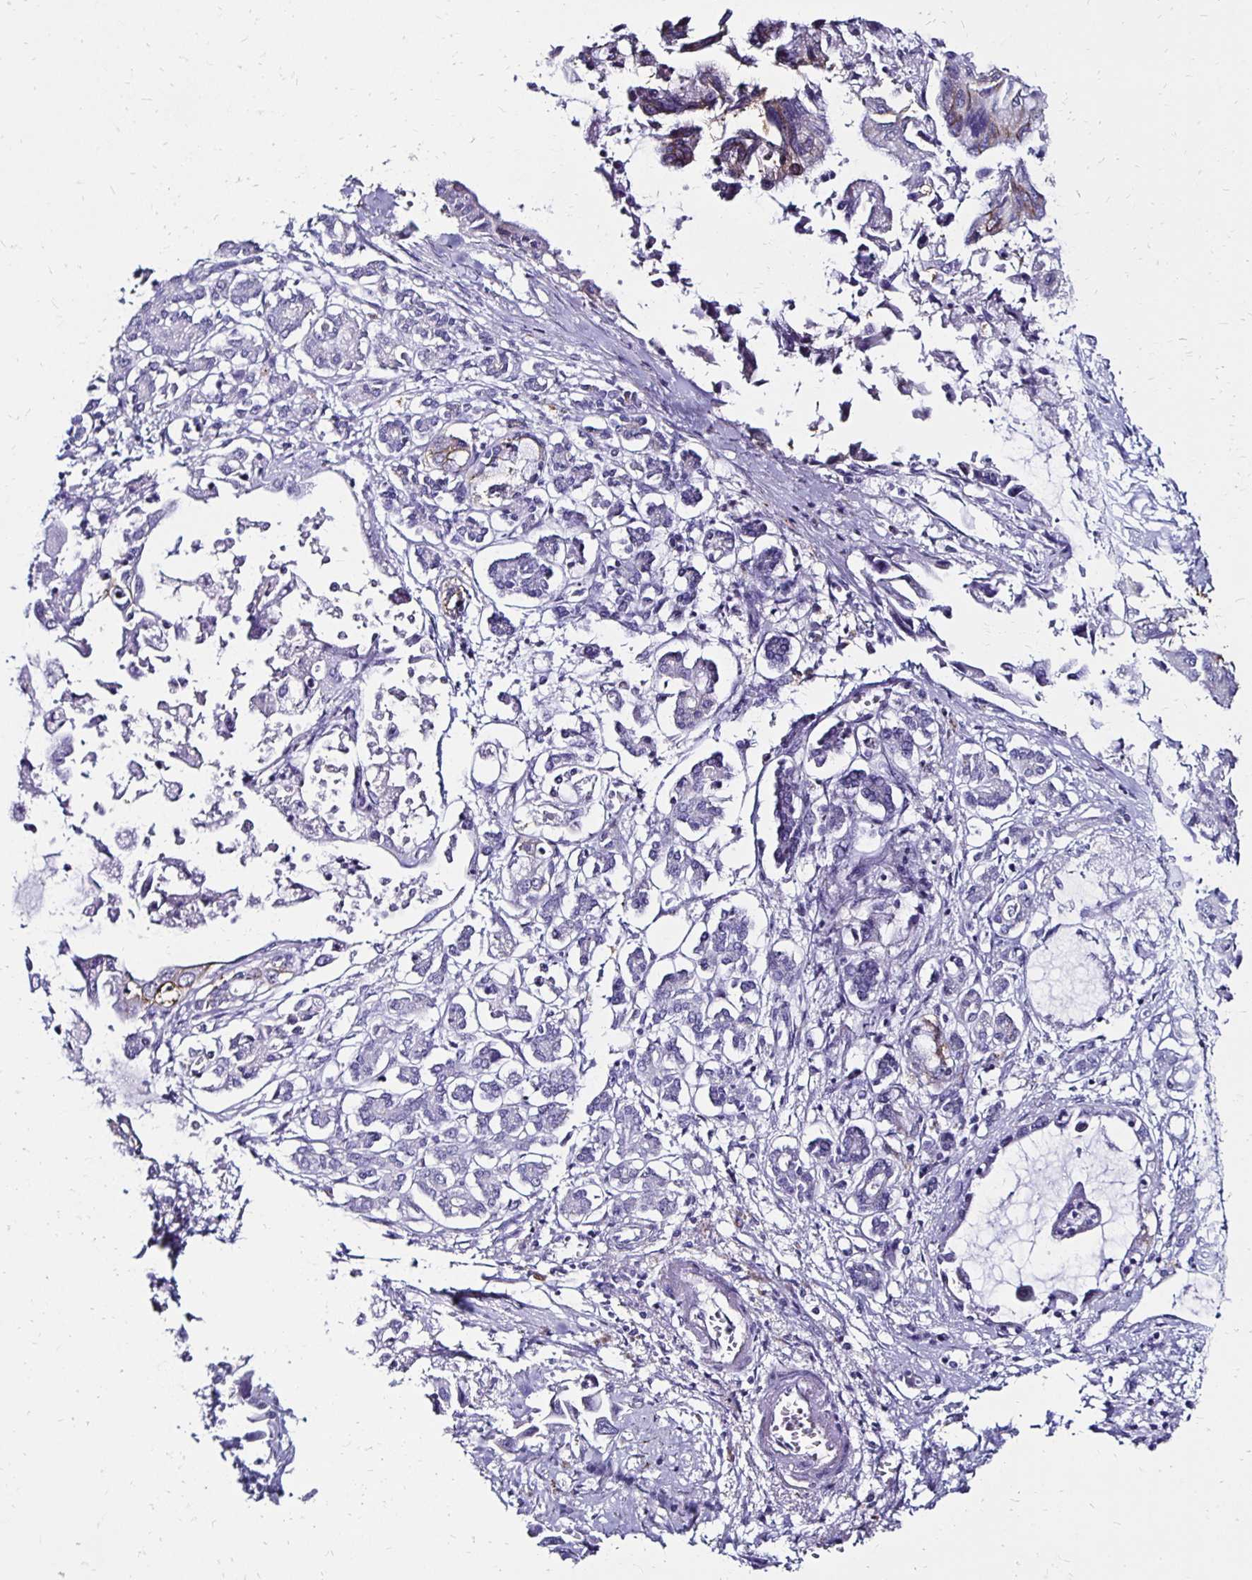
{"staining": {"intensity": "negative", "quantity": "none", "location": "none"}, "tissue": "pancreatic cancer", "cell_type": "Tumor cells", "image_type": "cancer", "snomed": [{"axis": "morphology", "description": "Adenocarcinoma, NOS"}, {"axis": "topography", "description": "Pancreas"}], "caption": "The histopathology image exhibits no staining of tumor cells in adenocarcinoma (pancreatic). (Stains: DAB (3,3'-diaminobenzidine) immunohistochemistry (IHC) with hematoxylin counter stain, Microscopy: brightfield microscopy at high magnification).", "gene": "KCNT1", "patient": {"sex": "male", "age": 84}}